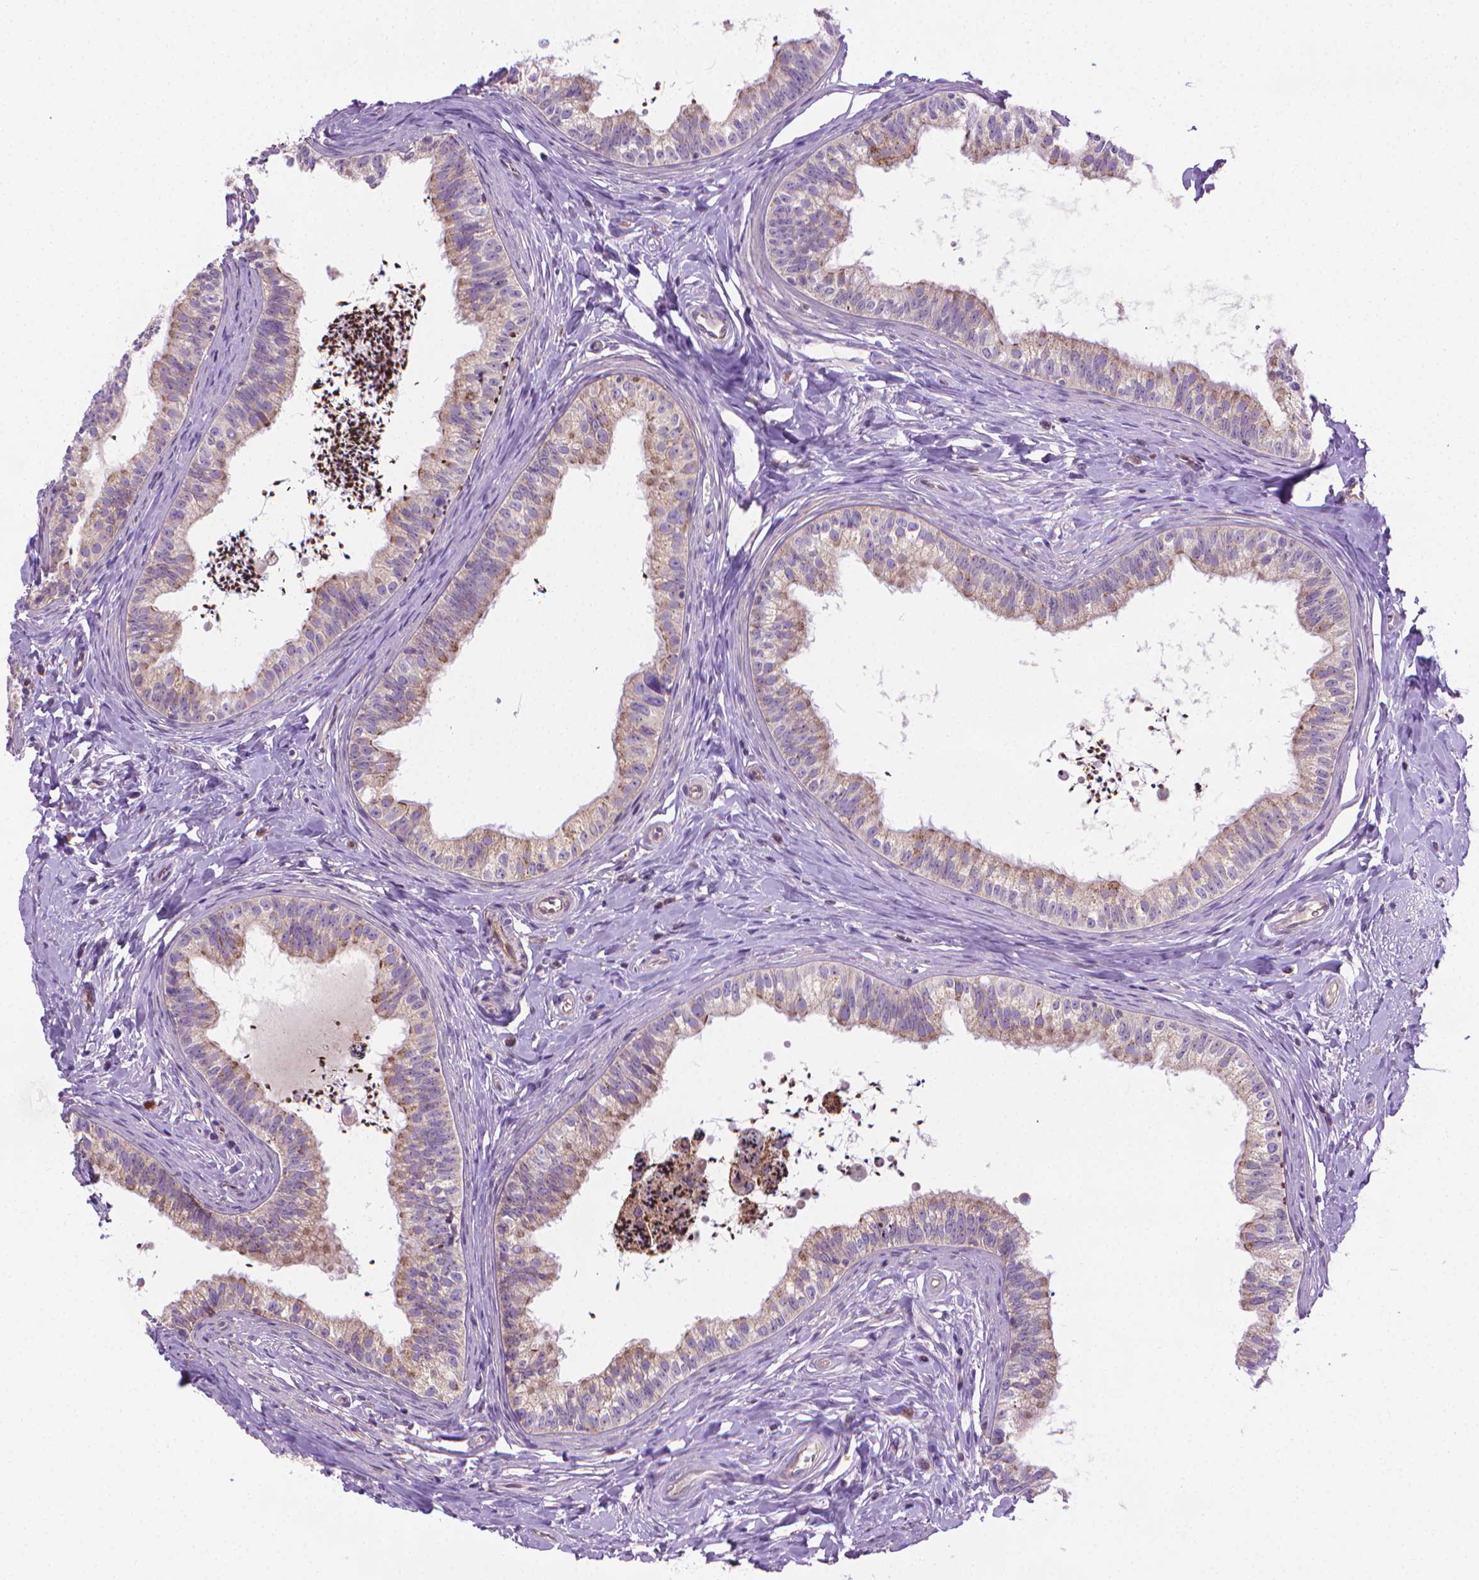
{"staining": {"intensity": "moderate", "quantity": "<25%", "location": "cytoplasmic/membranous"}, "tissue": "epididymis", "cell_type": "Glandular cells", "image_type": "normal", "snomed": [{"axis": "morphology", "description": "Normal tissue, NOS"}, {"axis": "topography", "description": "Epididymis"}], "caption": "About <25% of glandular cells in unremarkable epididymis show moderate cytoplasmic/membranous protein staining as visualized by brown immunohistochemical staining.", "gene": "SLC51B", "patient": {"sex": "male", "age": 24}}